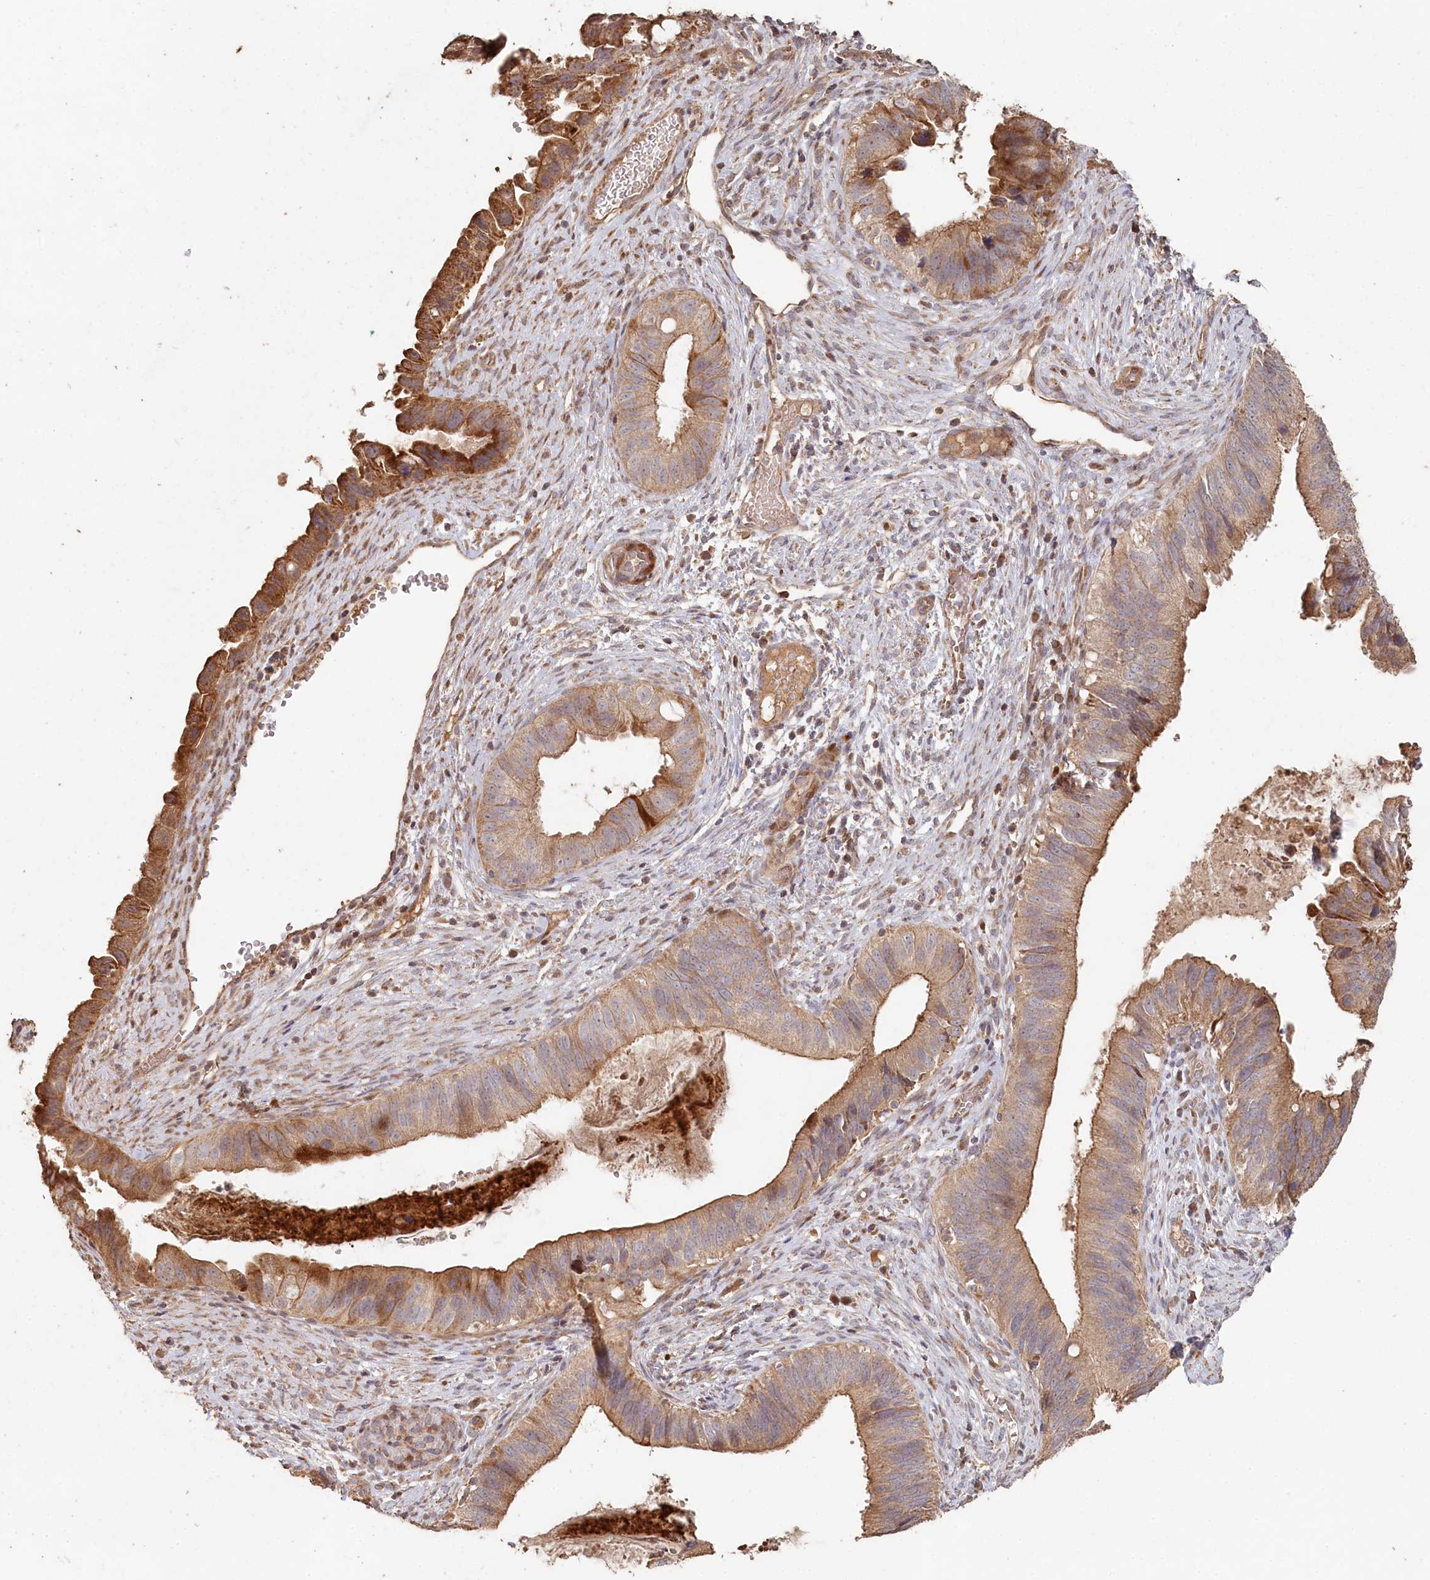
{"staining": {"intensity": "moderate", "quantity": ">75%", "location": "cytoplasmic/membranous"}, "tissue": "cervical cancer", "cell_type": "Tumor cells", "image_type": "cancer", "snomed": [{"axis": "morphology", "description": "Adenocarcinoma, NOS"}, {"axis": "topography", "description": "Cervix"}], "caption": "Cervical cancer (adenocarcinoma) stained with immunohistochemistry (IHC) demonstrates moderate cytoplasmic/membranous staining in about >75% of tumor cells.", "gene": "HAL", "patient": {"sex": "female", "age": 42}}